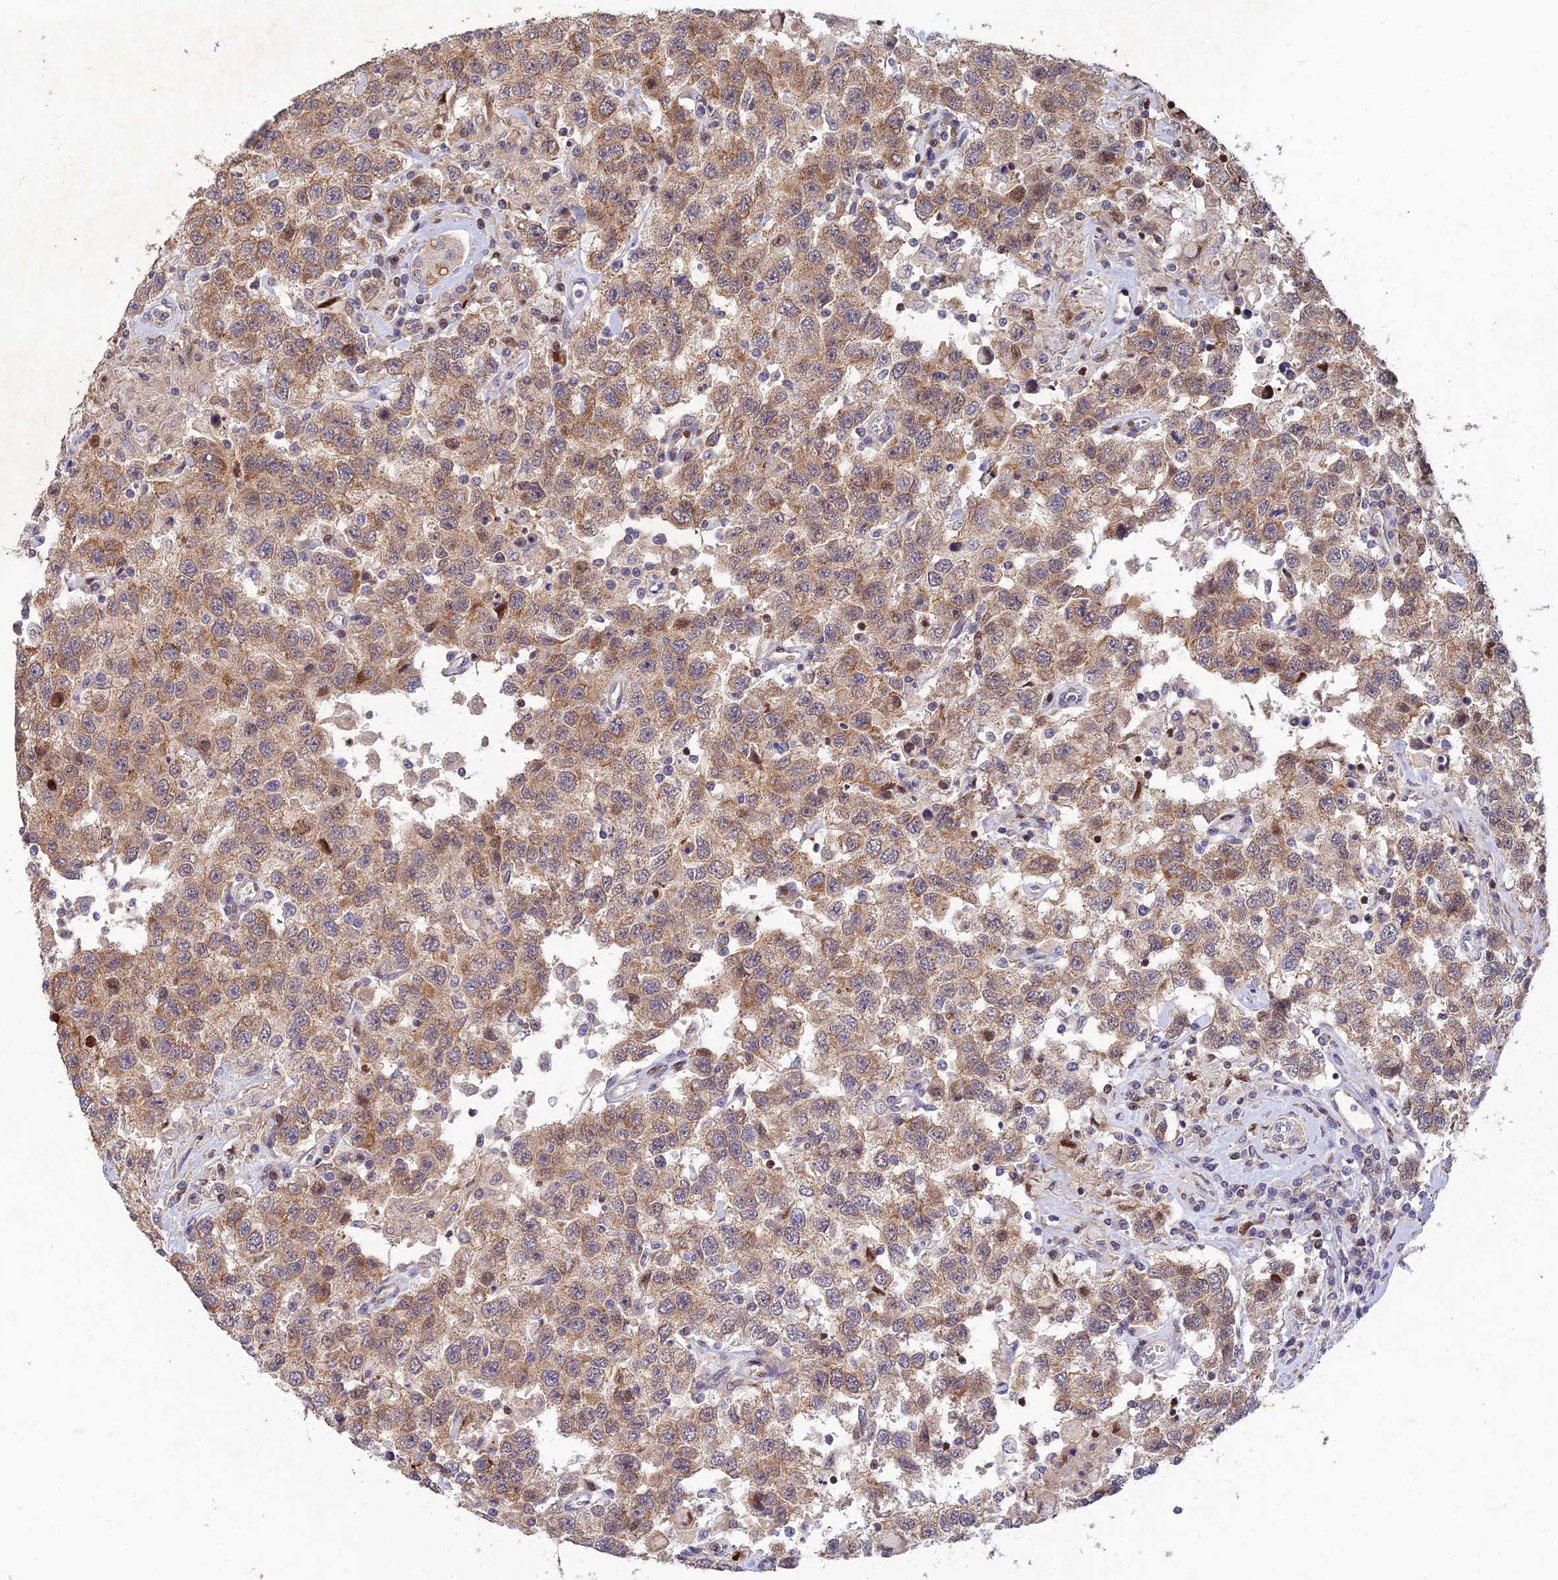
{"staining": {"intensity": "moderate", "quantity": ">75%", "location": "cytoplasmic/membranous"}, "tissue": "testis cancer", "cell_type": "Tumor cells", "image_type": "cancer", "snomed": [{"axis": "morphology", "description": "Seminoma, NOS"}, {"axis": "topography", "description": "Testis"}], "caption": "Approximately >75% of tumor cells in testis cancer (seminoma) show moderate cytoplasmic/membranous protein staining as visualized by brown immunohistochemical staining.", "gene": "RELCH", "patient": {"sex": "male", "age": 41}}